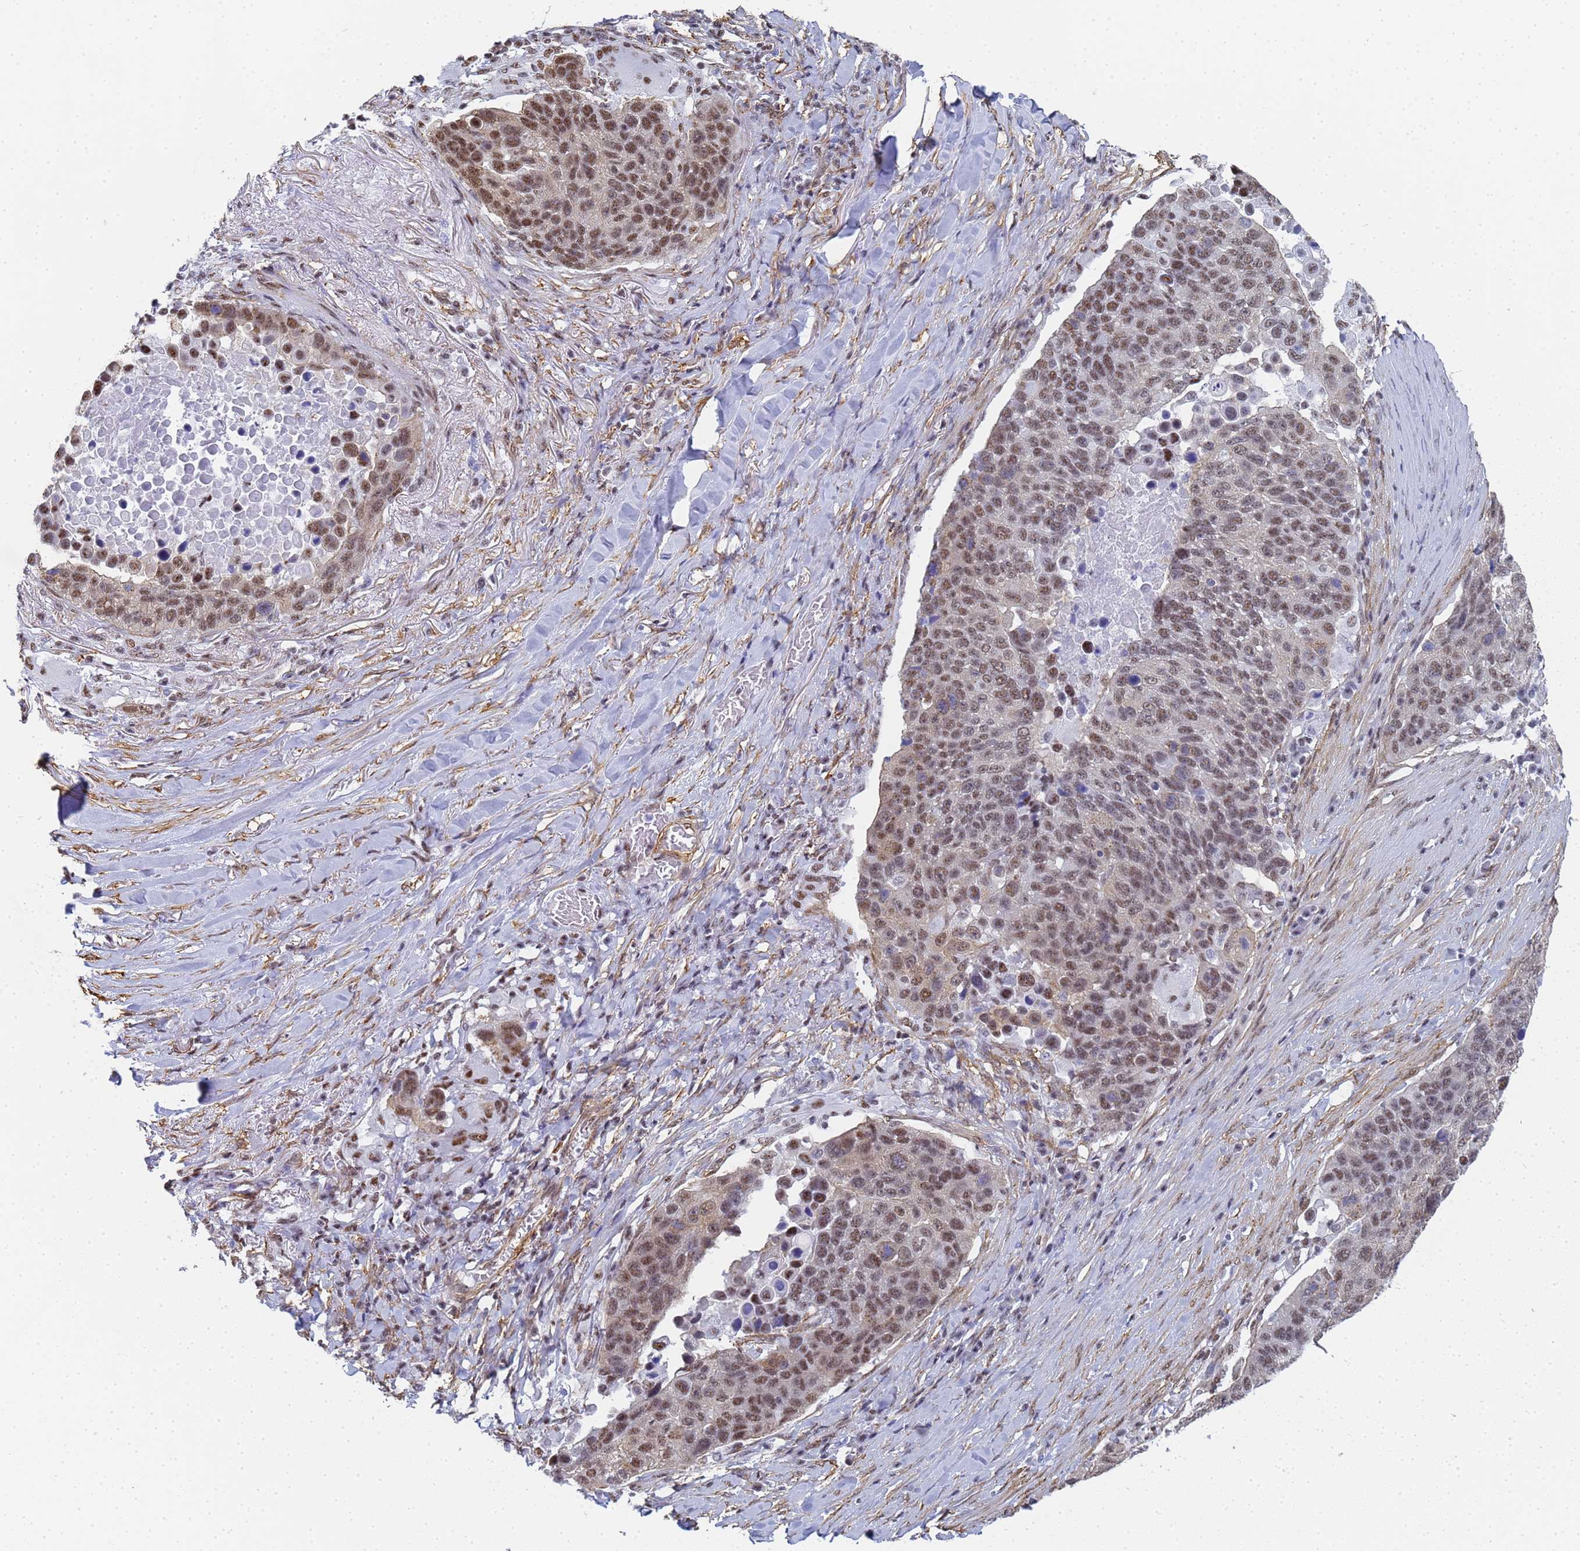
{"staining": {"intensity": "moderate", "quantity": ">75%", "location": "nuclear"}, "tissue": "lung cancer", "cell_type": "Tumor cells", "image_type": "cancer", "snomed": [{"axis": "morphology", "description": "Normal tissue, NOS"}, {"axis": "morphology", "description": "Squamous cell carcinoma, NOS"}, {"axis": "topography", "description": "Lymph node"}, {"axis": "topography", "description": "Lung"}], "caption": "Lung cancer (squamous cell carcinoma) stained for a protein (brown) shows moderate nuclear positive positivity in about >75% of tumor cells.", "gene": "PRRT4", "patient": {"sex": "male", "age": 66}}